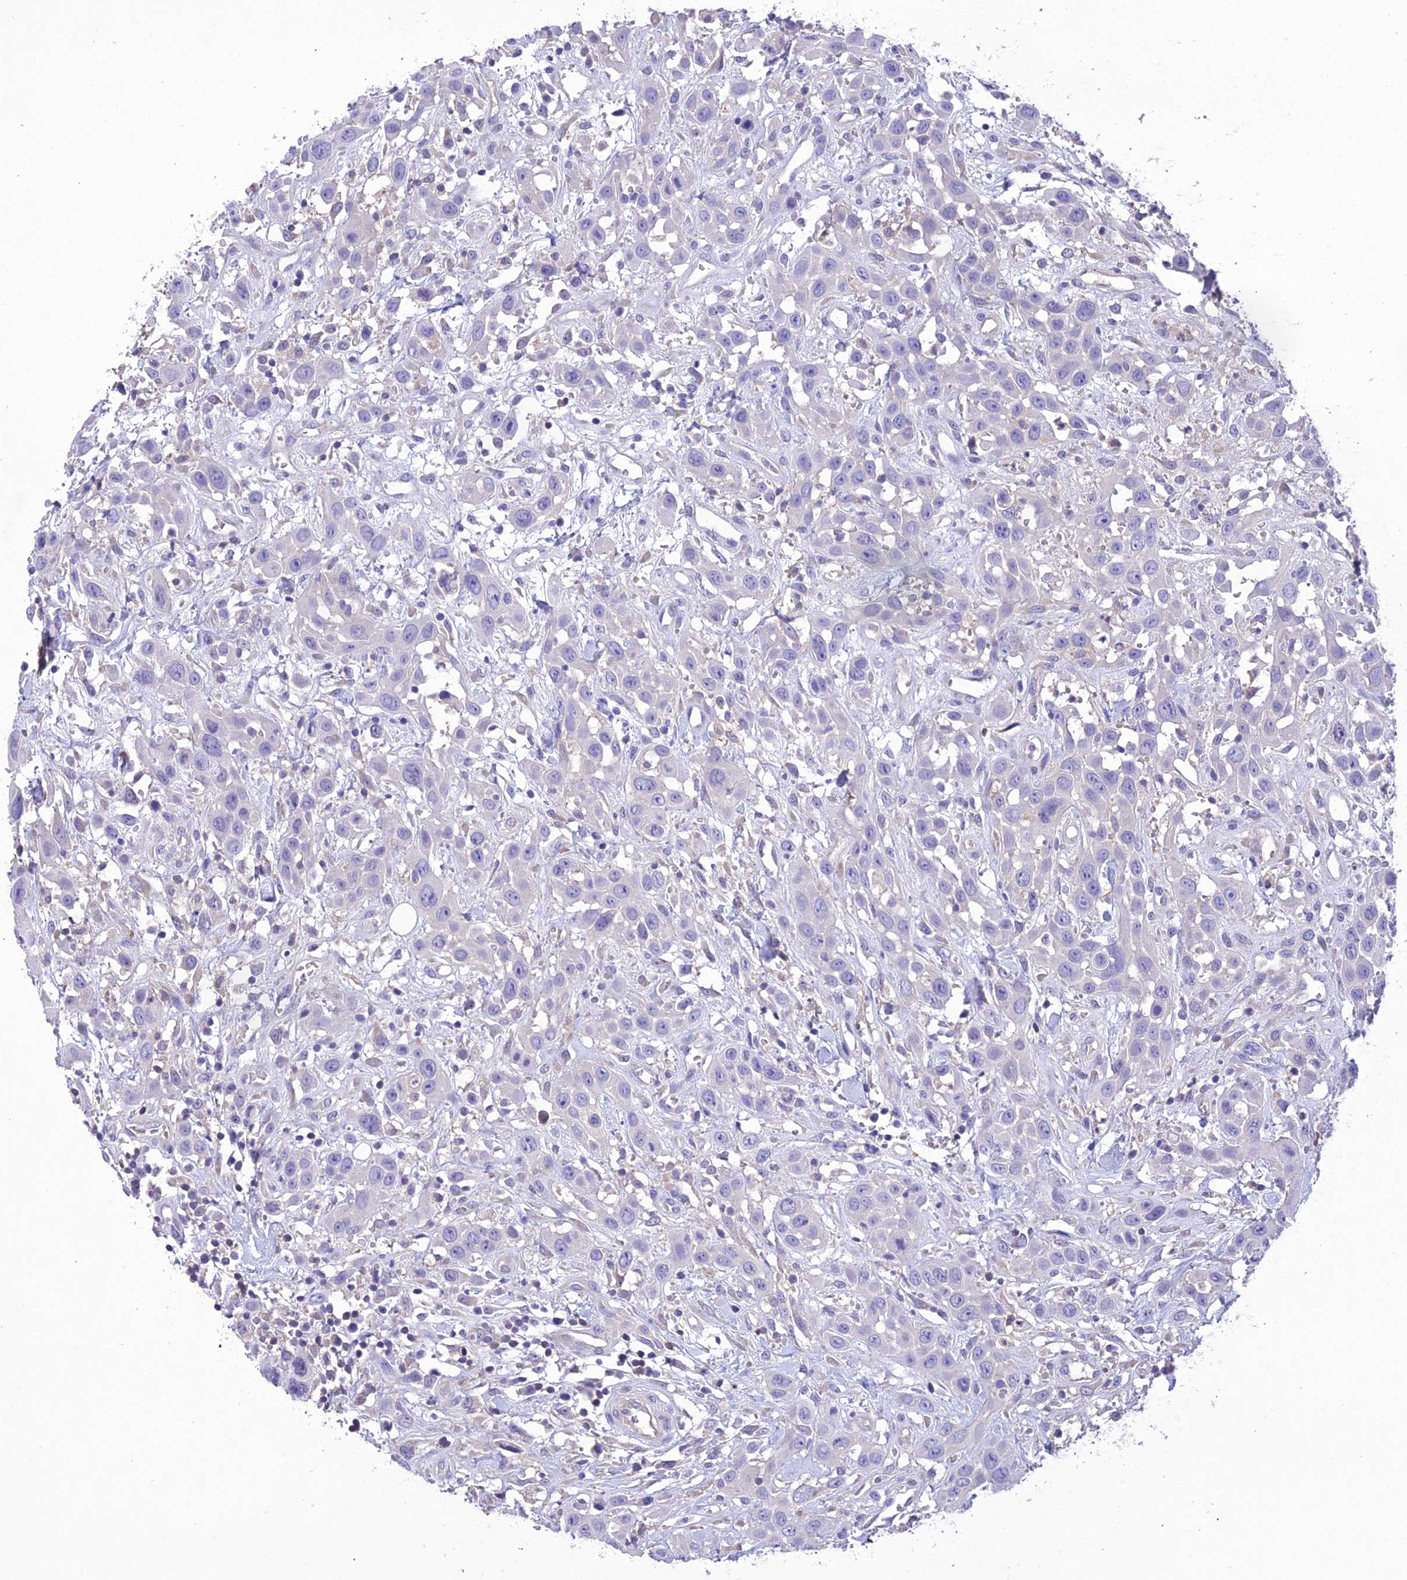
{"staining": {"intensity": "negative", "quantity": "none", "location": "none"}, "tissue": "head and neck cancer", "cell_type": "Tumor cells", "image_type": "cancer", "snomed": [{"axis": "morphology", "description": "Squamous cell carcinoma, NOS"}, {"axis": "topography", "description": "Head-Neck"}], "caption": "This histopathology image is of head and neck cancer stained with immunohistochemistry to label a protein in brown with the nuclei are counter-stained blue. There is no staining in tumor cells.", "gene": "SNX24", "patient": {"sex": "male", "age": 81}}